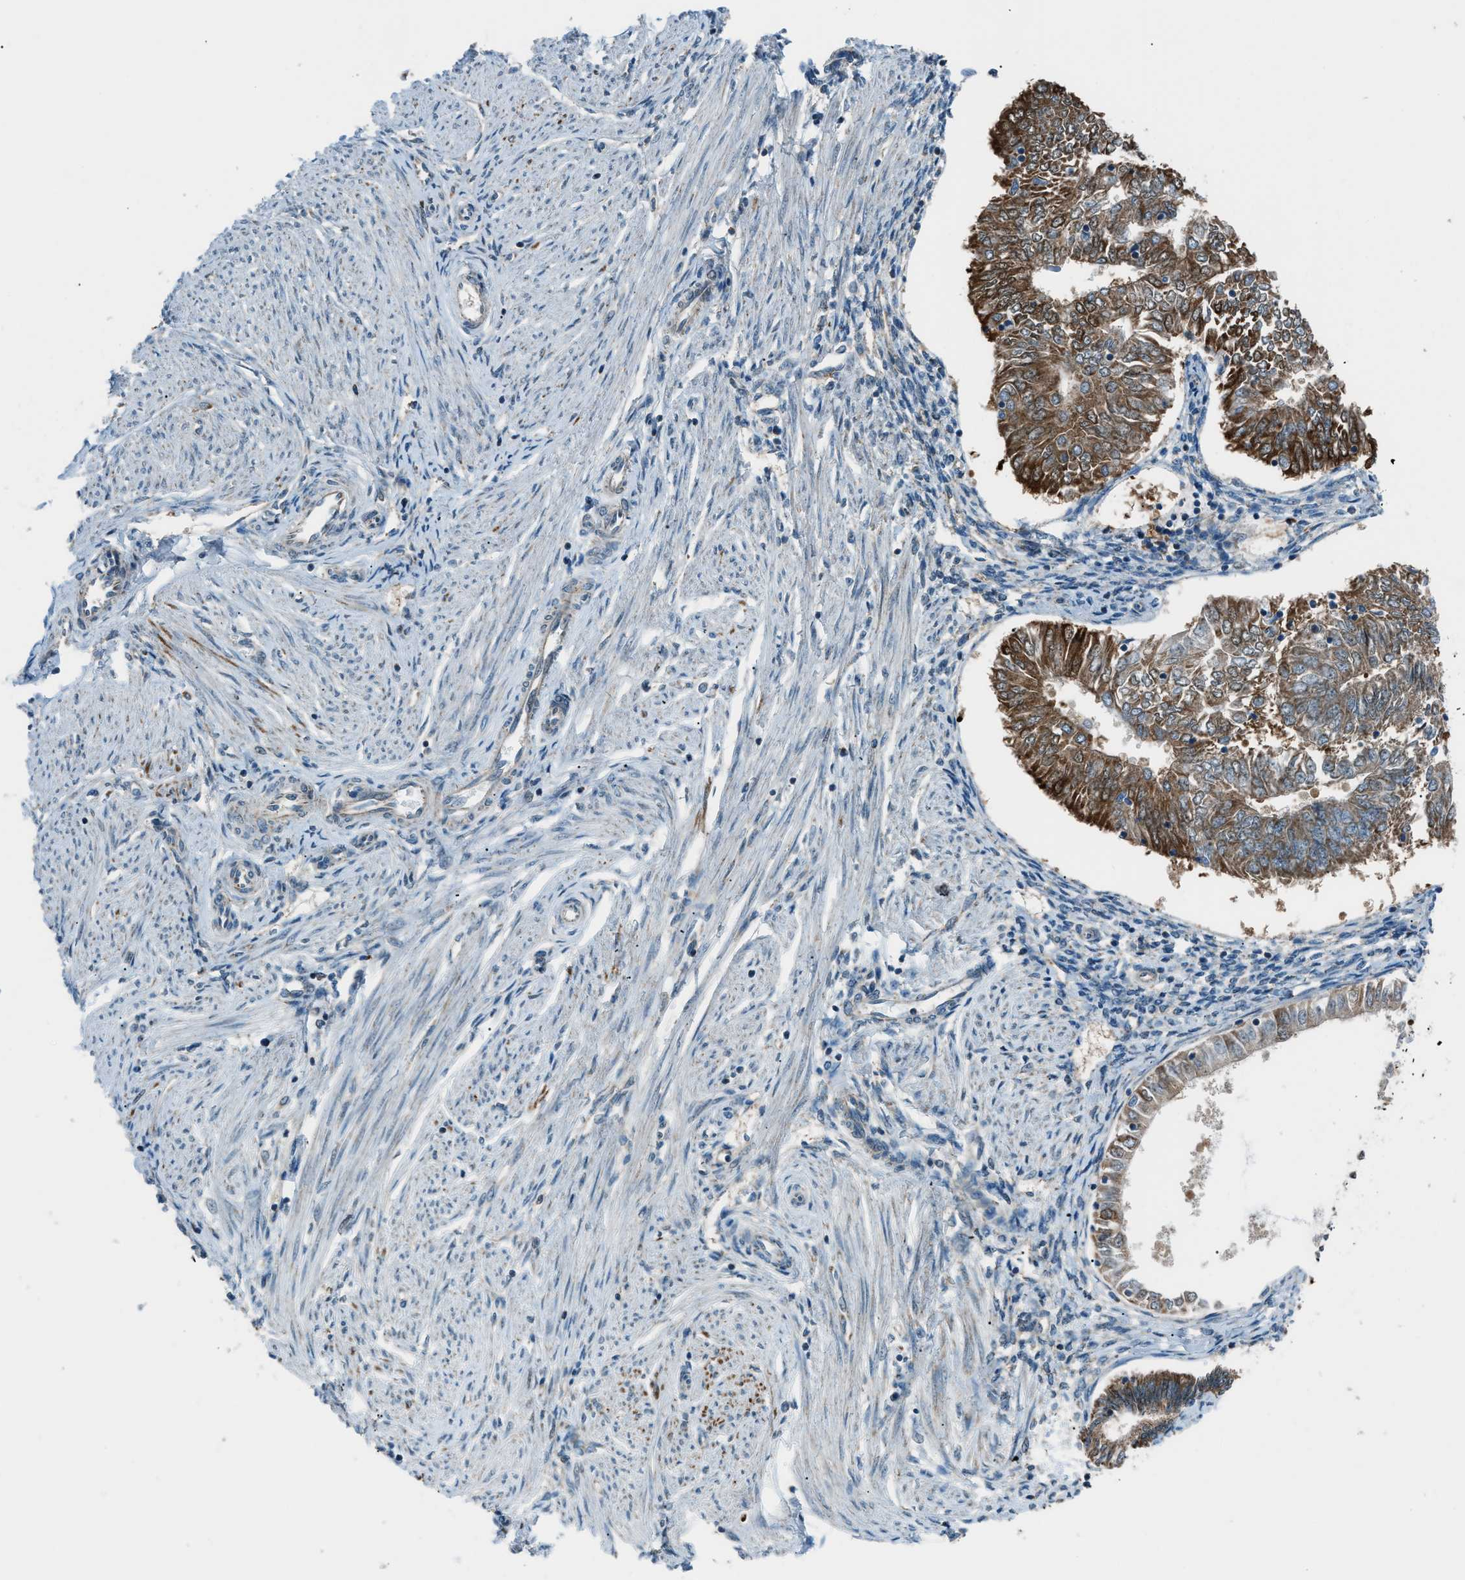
{"staining": {"intensity": "strong", "quantity": ">75%", "location": "cytoplasmic/membranous"}, "tissue": "endometrial cancer", "cell_type": "Tumor cells", "image_type": "cancer", "snomed": [{"axis": "morphology", "description": "Adenocarcinoma, NOS"}, {"axis": "topography", "description": "Endometrium"}], "caption": "Approximately >75% of tumor cells in human adenocarcinoma (endometrial) demonstrate strong cytoplasmic/membranous protein staining as visualized by brown immunohistochemical staining.", "gene": "PIGG", "patient": {"sex": "female", "age": 53}}